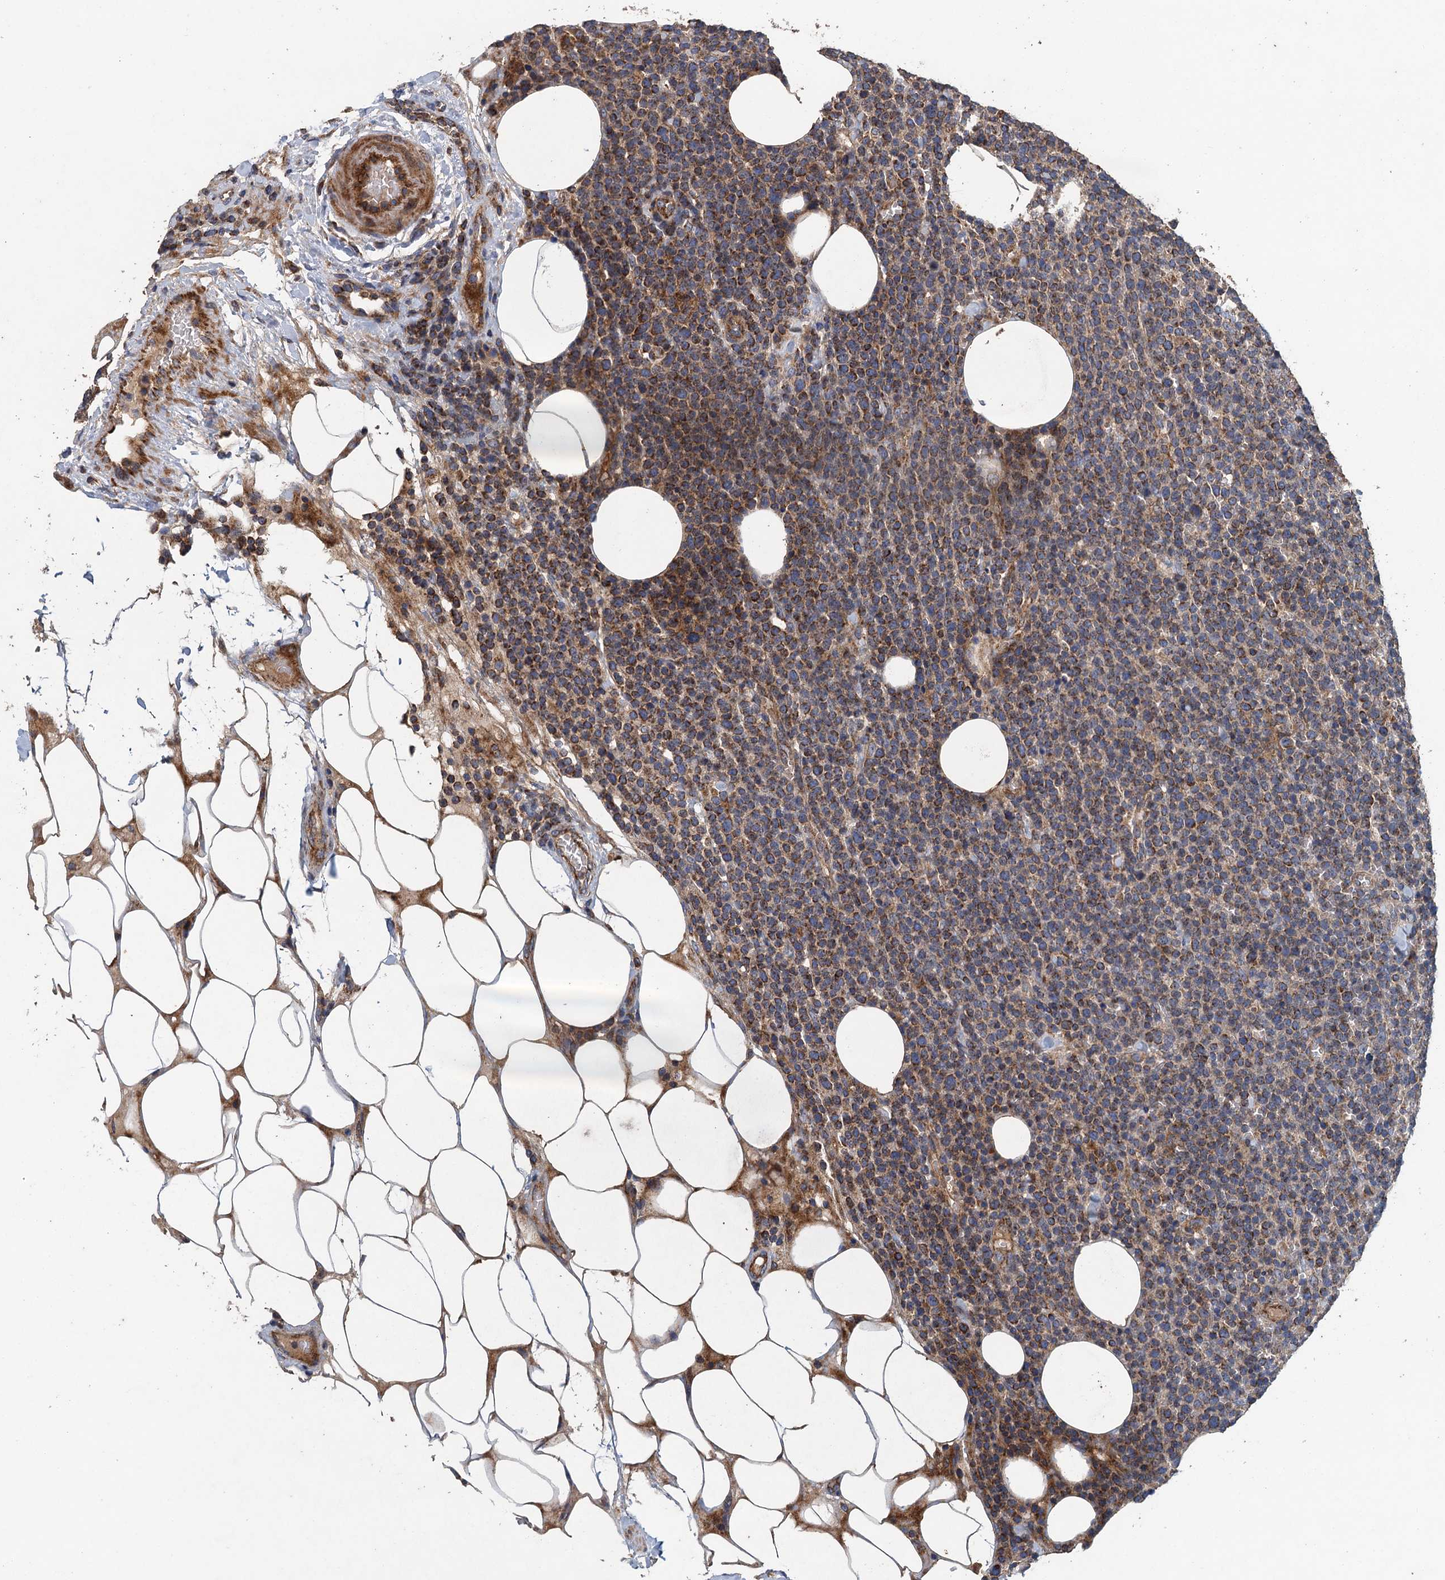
{"staining": {"intensity": "moderate", "quantity": ">75%", "location": "cytoplasmic/membranous"}, "tissue": "lymphoma", "cell_type": "Tumor cells", "image_type": "cancer", "snomed": [{"axis": "morphology", "description": "Malignant lymphoma, non-Hodgkin's type, High grade"}, {"axis": "topography", "description": "Lymph node"}], "caption": "High-grade malignant lymphoma, non-Hodgkin's type stained with a brown dye reveals moderate cytoplasmic/membranous positive expression in approximately >75% of tumor cells.", "gene": "BCS1L", "patient": {"sex": "male", "age": 61}}